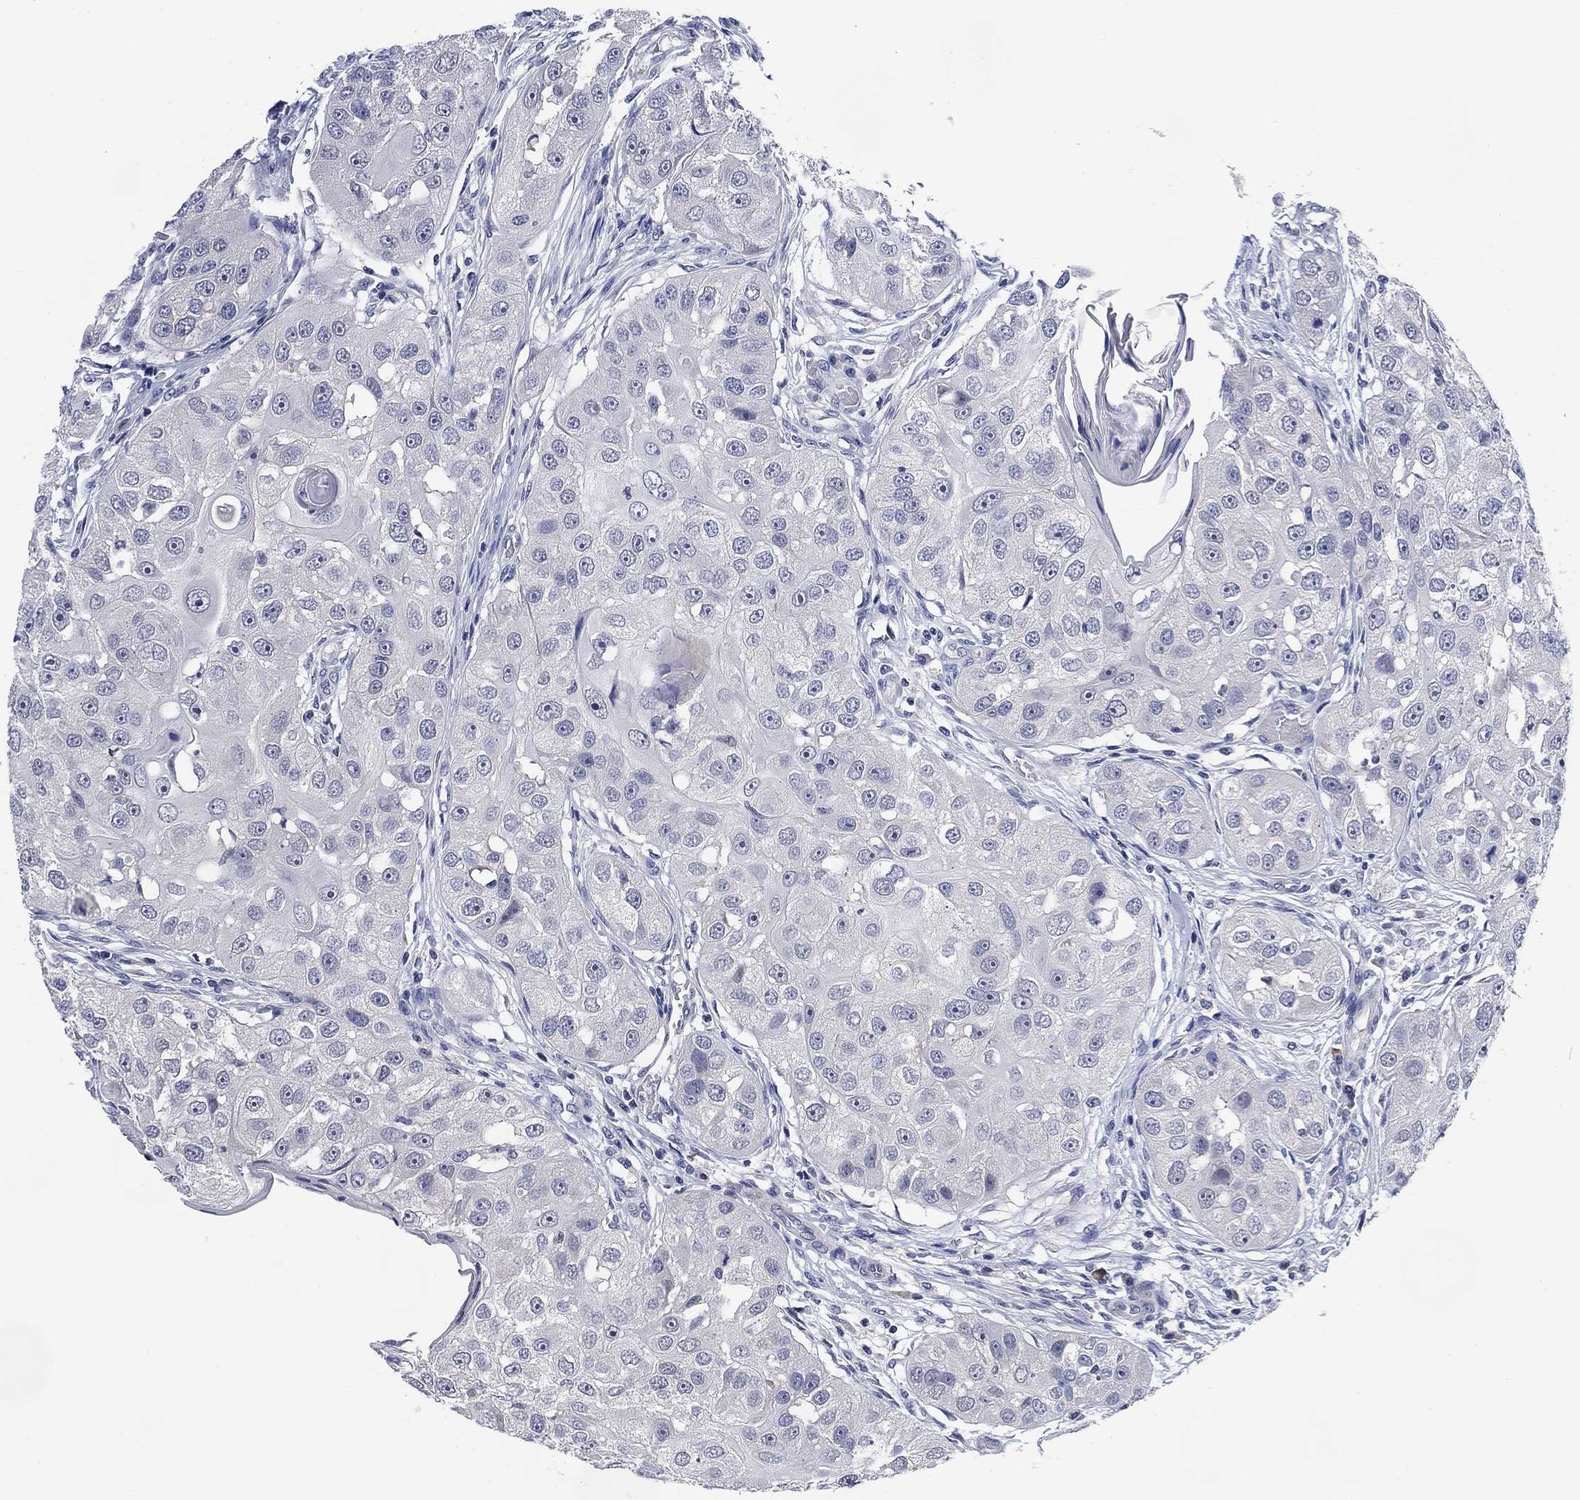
{"staining": {"intensity": "negative", "quantity": "none", "location": "none"}, "tissue": "head and neck cancer", "cell_type": "Tumor cells", "image_type": "cancer", "snomed": [{"axis": "morphology", "description": "Normal tissue, NOS"}, {"axis": "morphology", "description": "Squamous cell carcinoma, NOS"}, {"axis": "topography", "description": "Skeletal muscle"}, {"axis": "topography", "description": "Head-Neck"}], "caption": "Squamous cell carcinoma (head and neck) was stained to show a protein in brown. There is no significant expression in tumor cells.", "gene": "DAZL", "patient": {"sex": "male", "age": 51}}